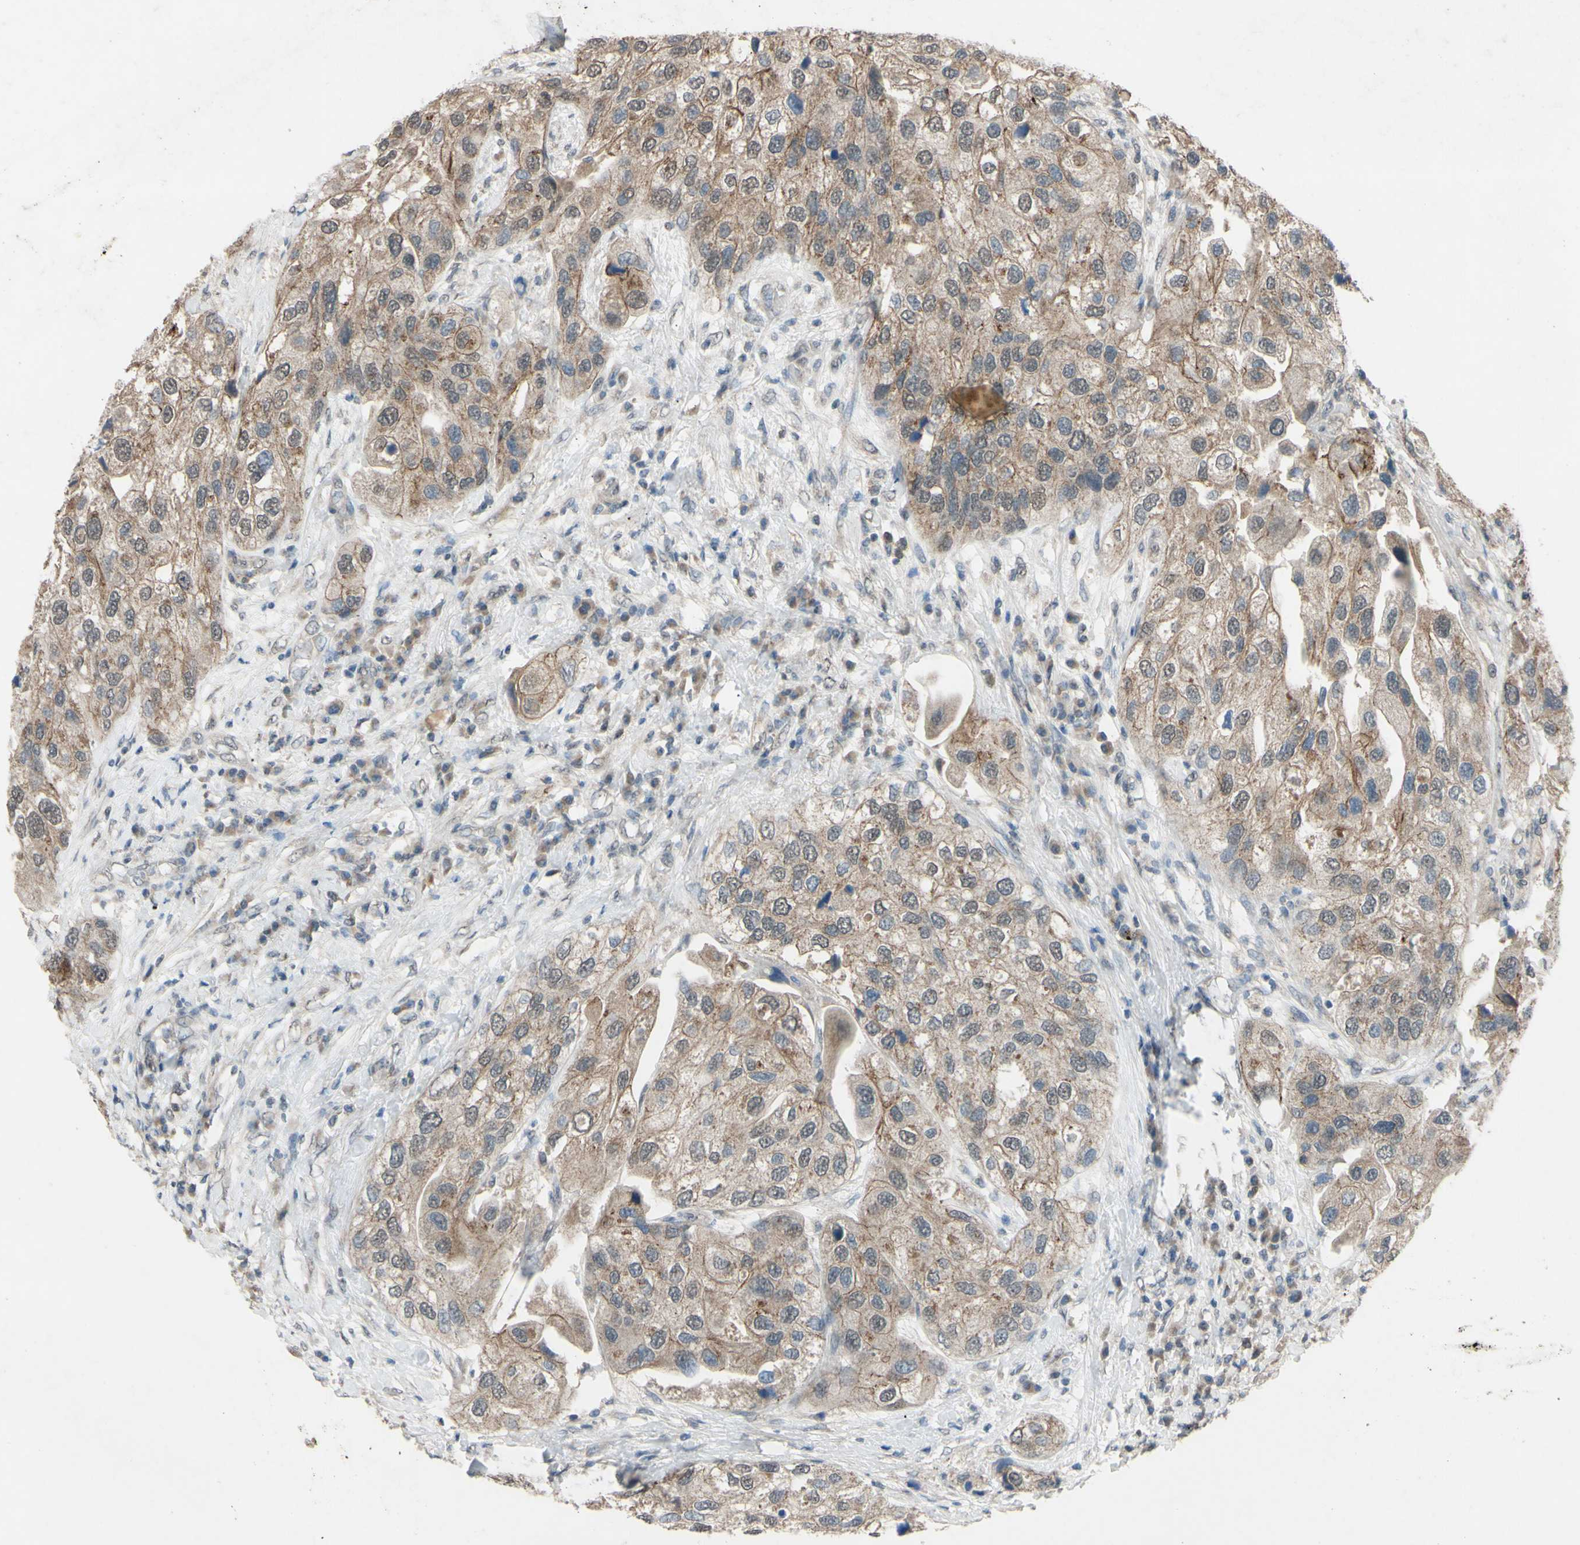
{"staining": {"intensity": "moderate", "quantity": ">75%", "location": "cytoplasmic/membranous"}, "tissue": "urothelial cancer", "cell_type": "Tumor cells", "image_type": "cancer", "snomed": [{"axis": "morphology", "description": "Urothelial carcinoma, High grade"}, {"axis": "topography", "description": "Urinary bladder"}], "caption": "Immunohistochemical staining of human urothelial carcinoma (high-grade) shows medium levels of moderate cytoplasmic/membranous positivity in approximately >75% of tumor cells.", "gene": "CDCP1", "patient": {"sex": "female", "age": 64}}